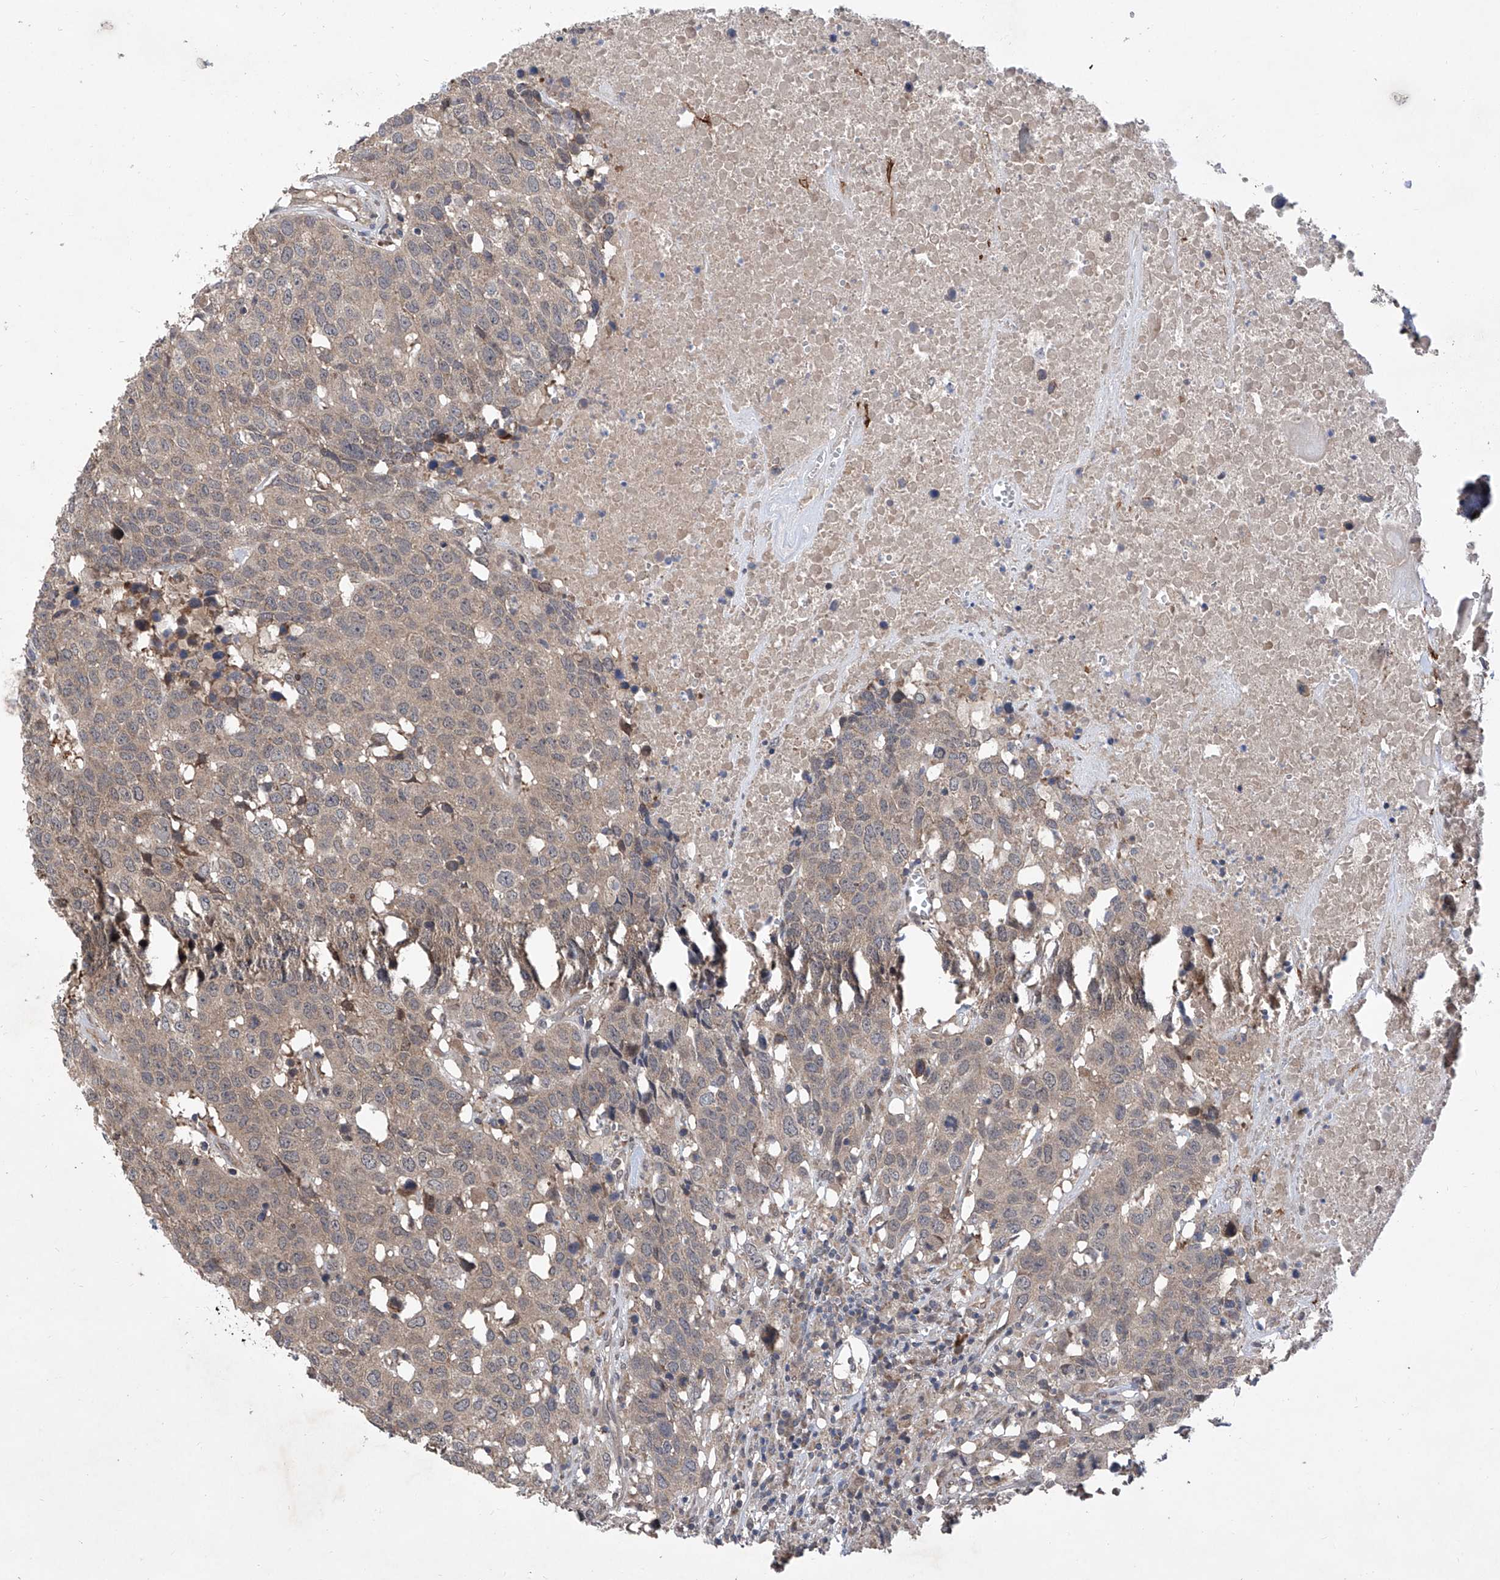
{"staining": {"intensity": "weak", "quantity": "25%-75%", "location": "cytoplasmic/membranous"}, "tissue": "head and neck cancer", "cell_type": "Tumor cells", "image_type": "cancer", "snomed": [{"axis": "morphology", "description": "Squamous cell carcinoma, NOS"}, {"axis": "topography", "description": "Head-Neck"}], "caption": "DAB (3,3'-diaminobenzidine) immunohistochemical staining of human head and neck cancer (squamous cell carcinoma) displays weak cytoplasmic/membranous protein staining in about 25%-75% of tumor cells.", "gene": "USP45", "patient": {"sex": "male", "age": 66}}